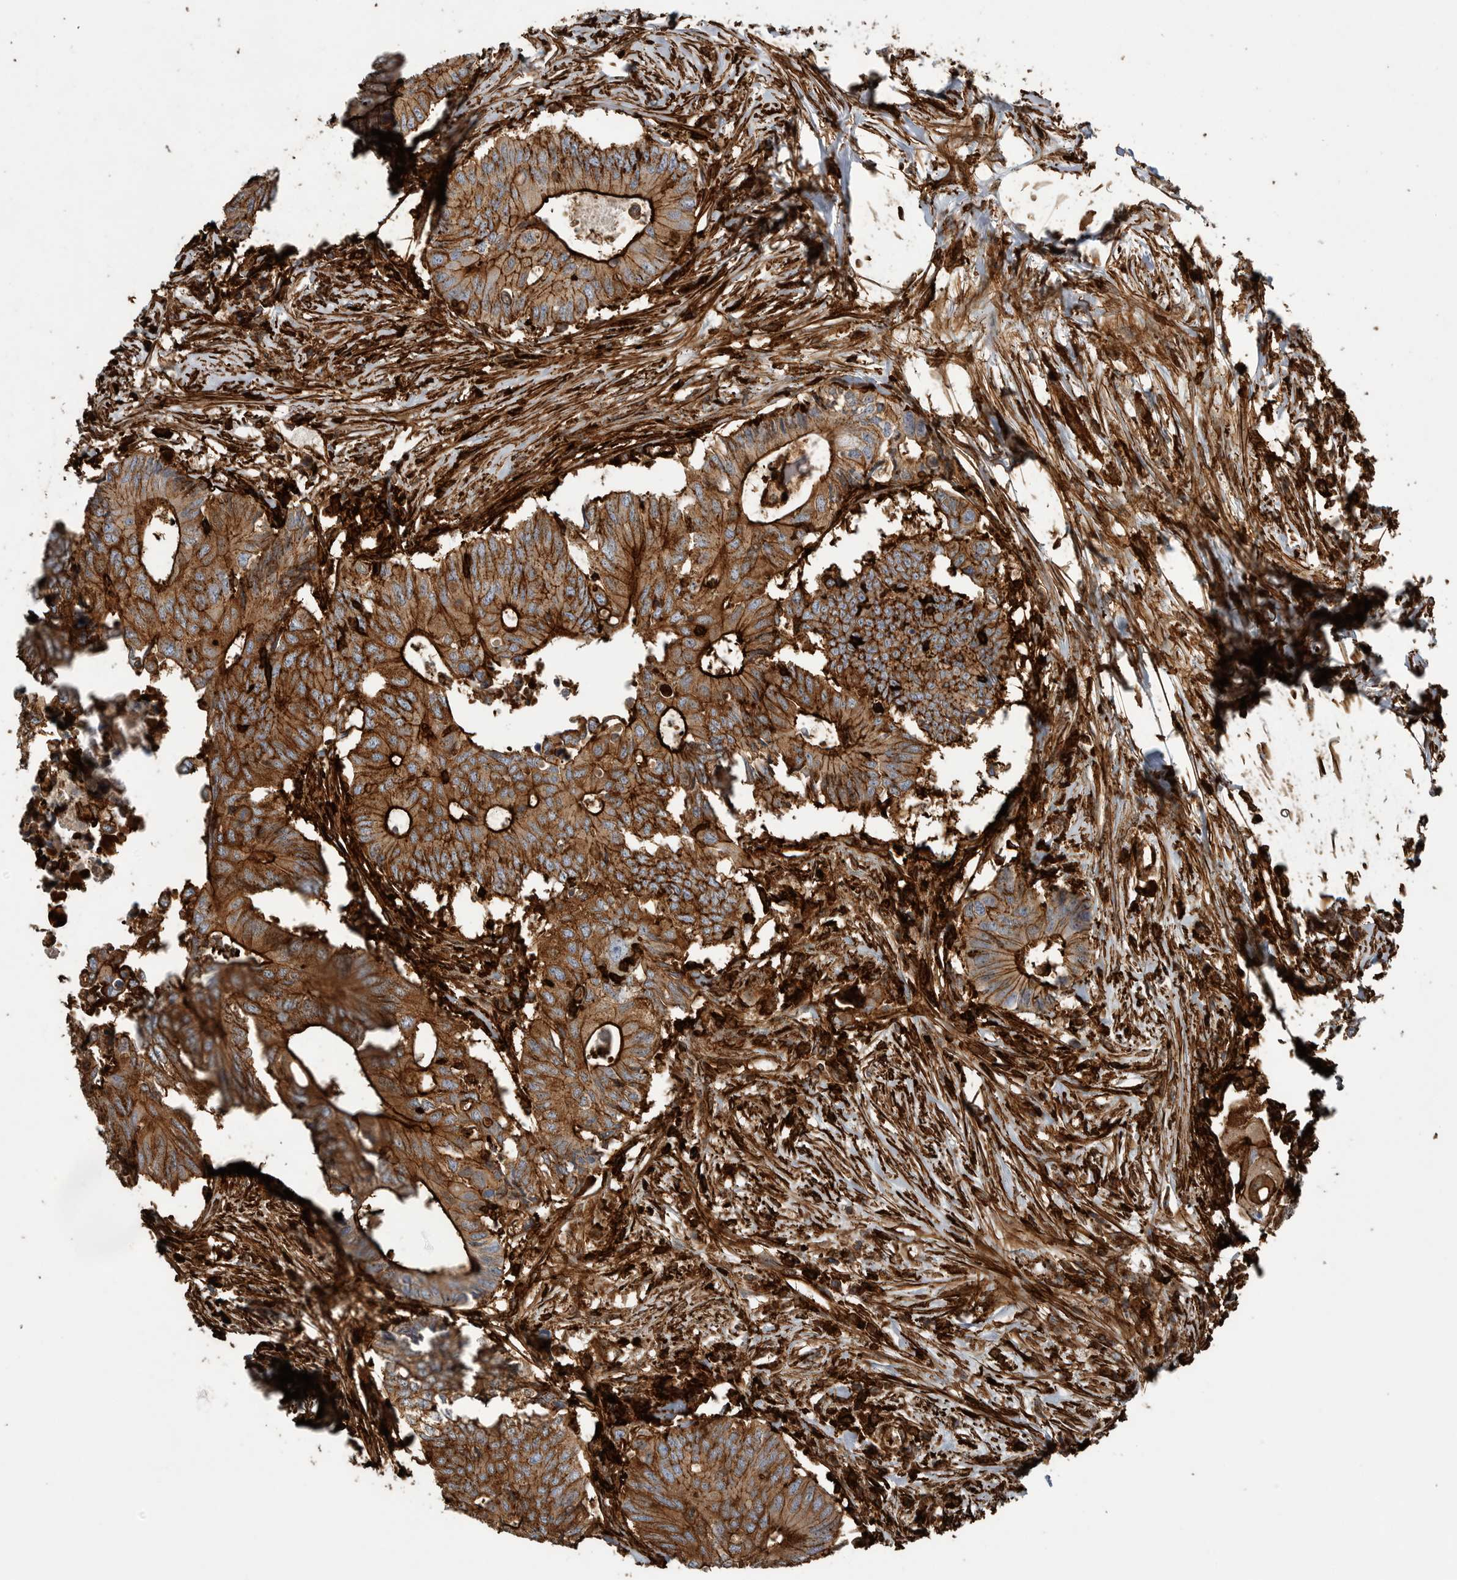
{"staining": {"intensity": "strong", "quantity": ">75%", "location": "cytoplasmic/membranous"}, "tissue": "colorectal cancer", "cell_type": "Tumor cells", "image_type": "cancer", "snomed": [{"axis": "morphology", "description": "Adenocarcinoma, NOS"}, {"axis": "topography", "description": "Colon"}], "caption": "Human adenocarcinoma (colorectal) stained for a protein (brown) shows strong cytoplasmic/membranous positive staining in about >75% of tumor cells.", "gene": "GPER1", "patient": {"sex": "male", "age": 71}}